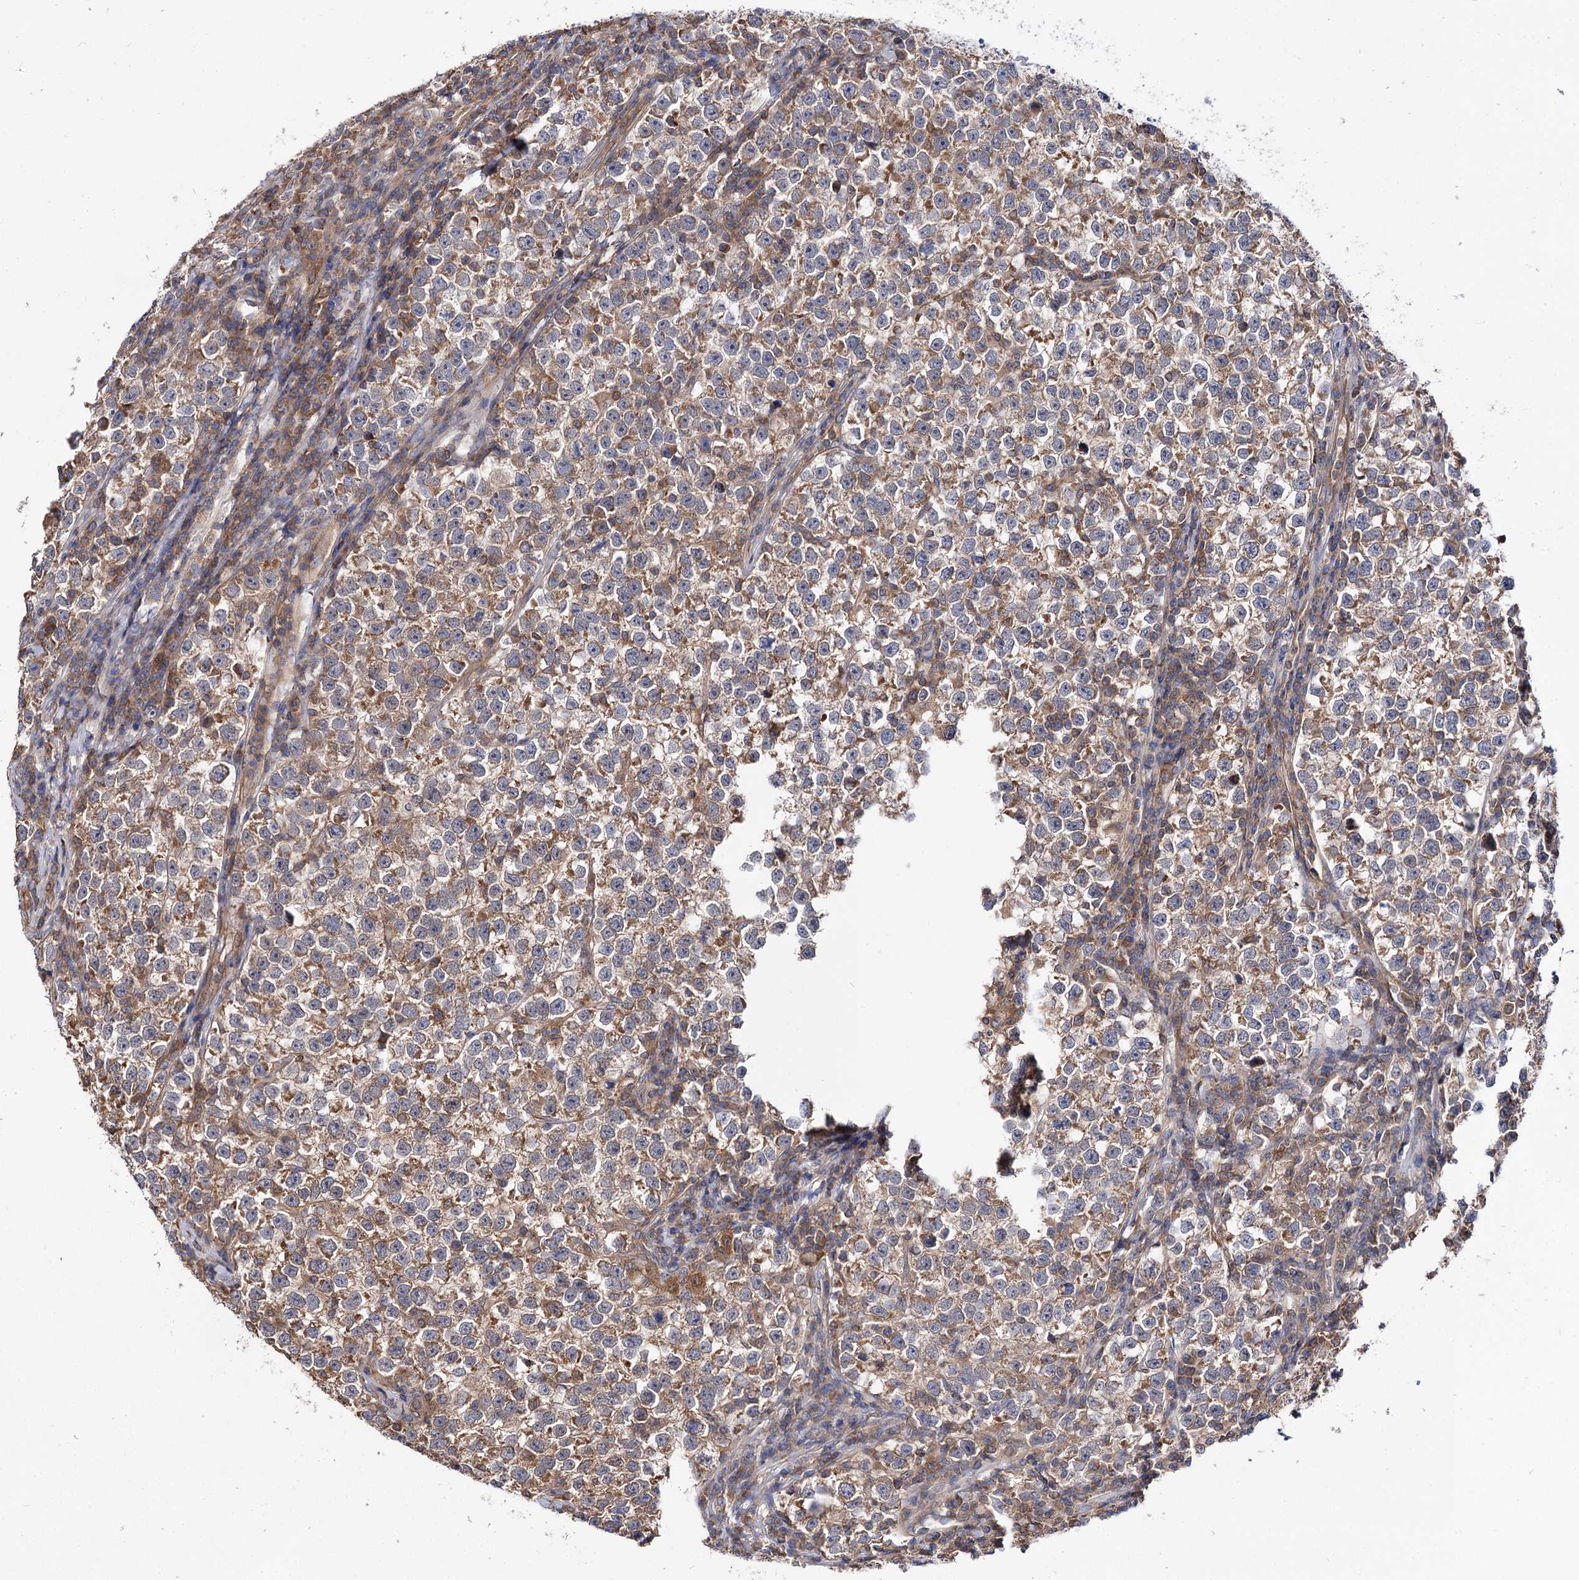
{"staining": {"intensity": "moderate", "quantity": ">75%", "location": "cytoplasmic/membranous"}, "tissue": "testis cancer", "cell_type": "Tumor cells", "image_type": "cancer", "snomed": [{"axis": "morphology", "description": "Normal tissue, NOS"}, {"axis": "morphology", "description": "Seminoma, NOS"}, {"axis": "topography", "description": "Testis"}], "caption": "Protein staining exhibits moderate cytoplasmic/membranous positivity in approximately >75% of tumor cells in testis cancer (seminoma).", "gene": "IDI1", "patient": {"sex": "male", "age": 43}}